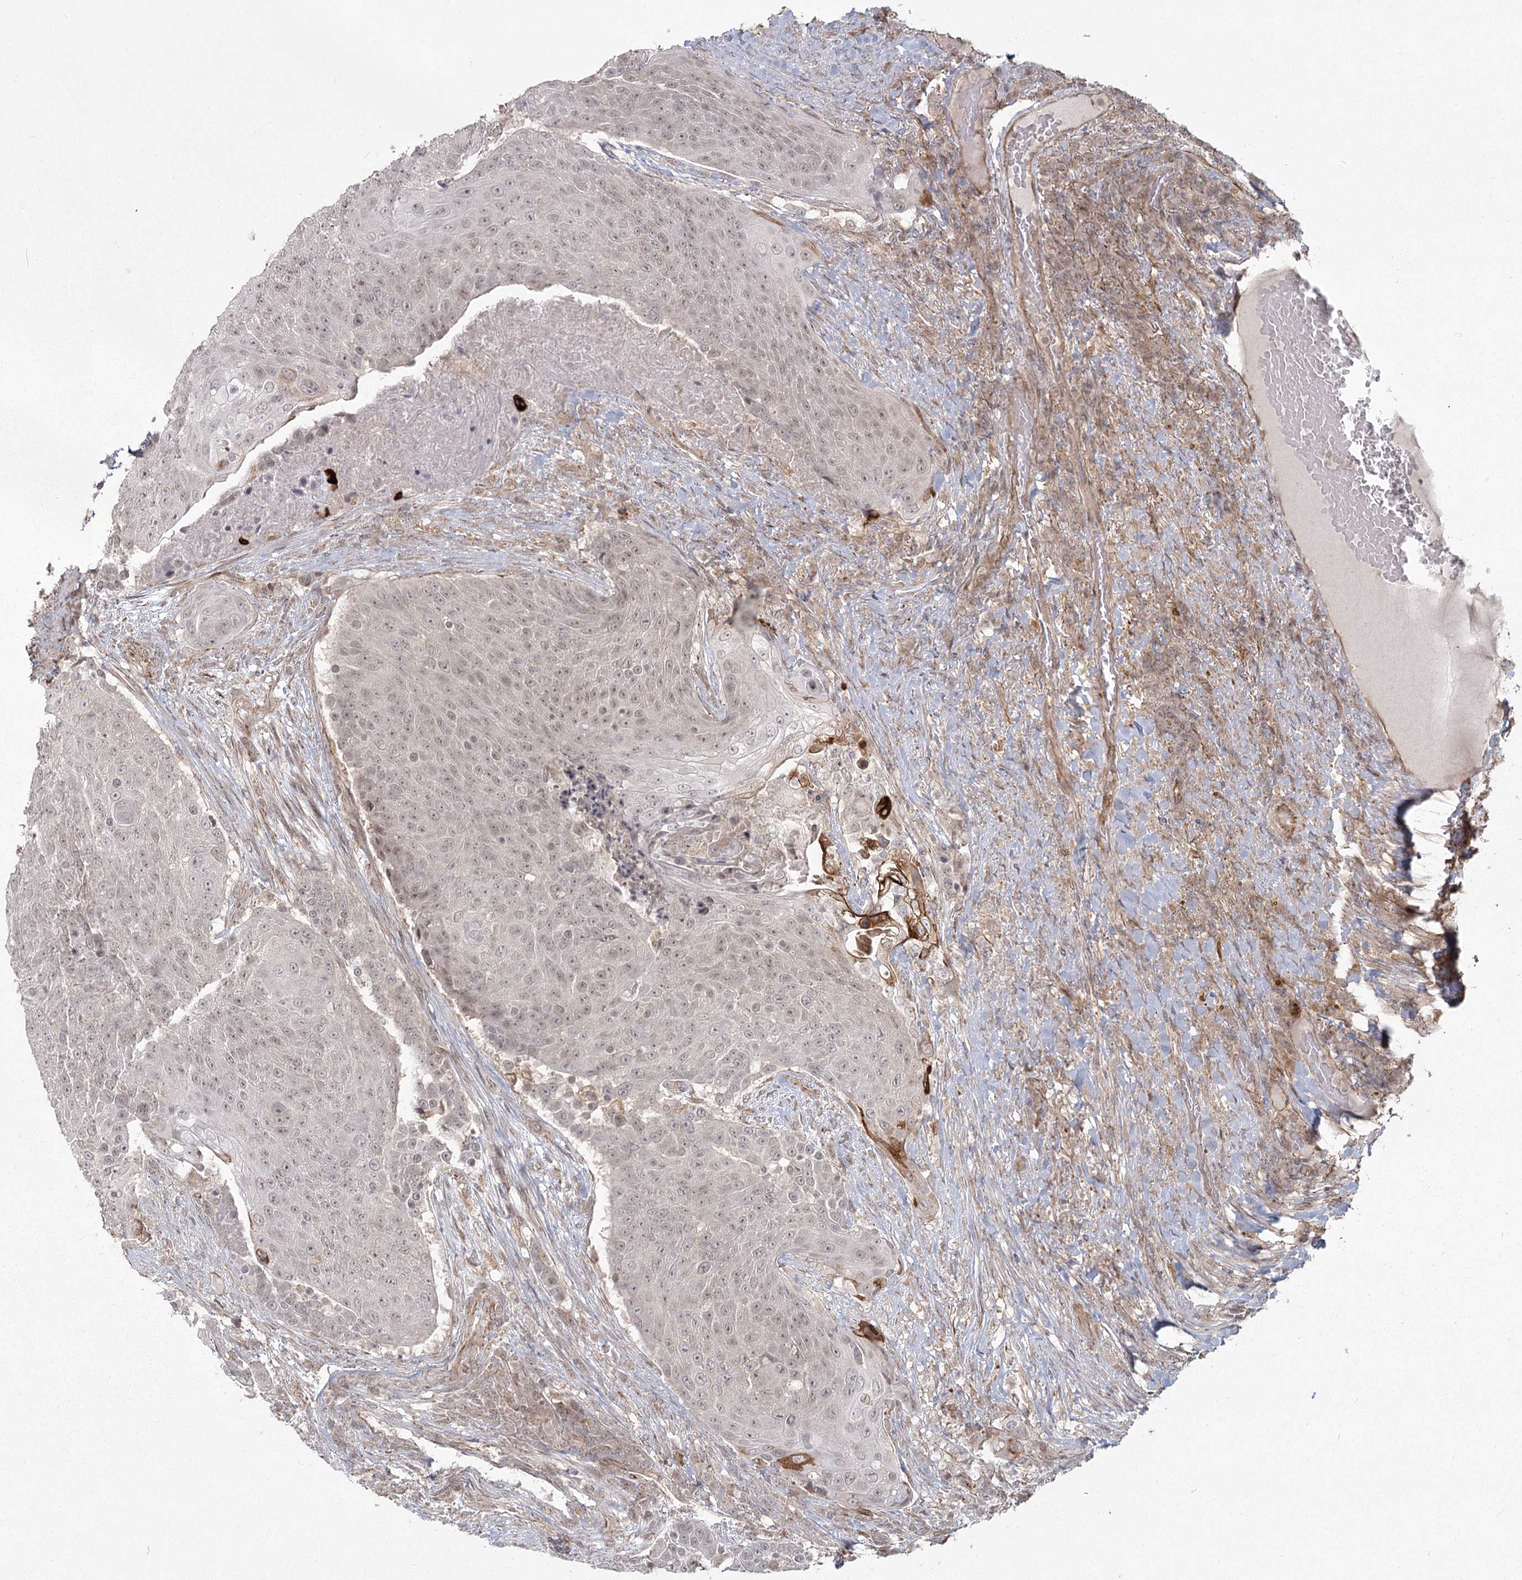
{"staining": {"intensity": "weak", "quantity": "<25%", "location": "nuclear"}, "tissue": "urothelial cancer", "cell_type": "Tumor cells", "image_type": "cancer", "snomed": [{"axis": "morphology", "description": "Urothelial carcinoma, High grade"}, {"axis": "topography", "description": "Urinary bladder"}], "caption": "There is no significant staining in tumor cells of high-grade urothelial carcinoma.", "gene": "AP2M1", "patient": {"sex": "female", "age": 63}}